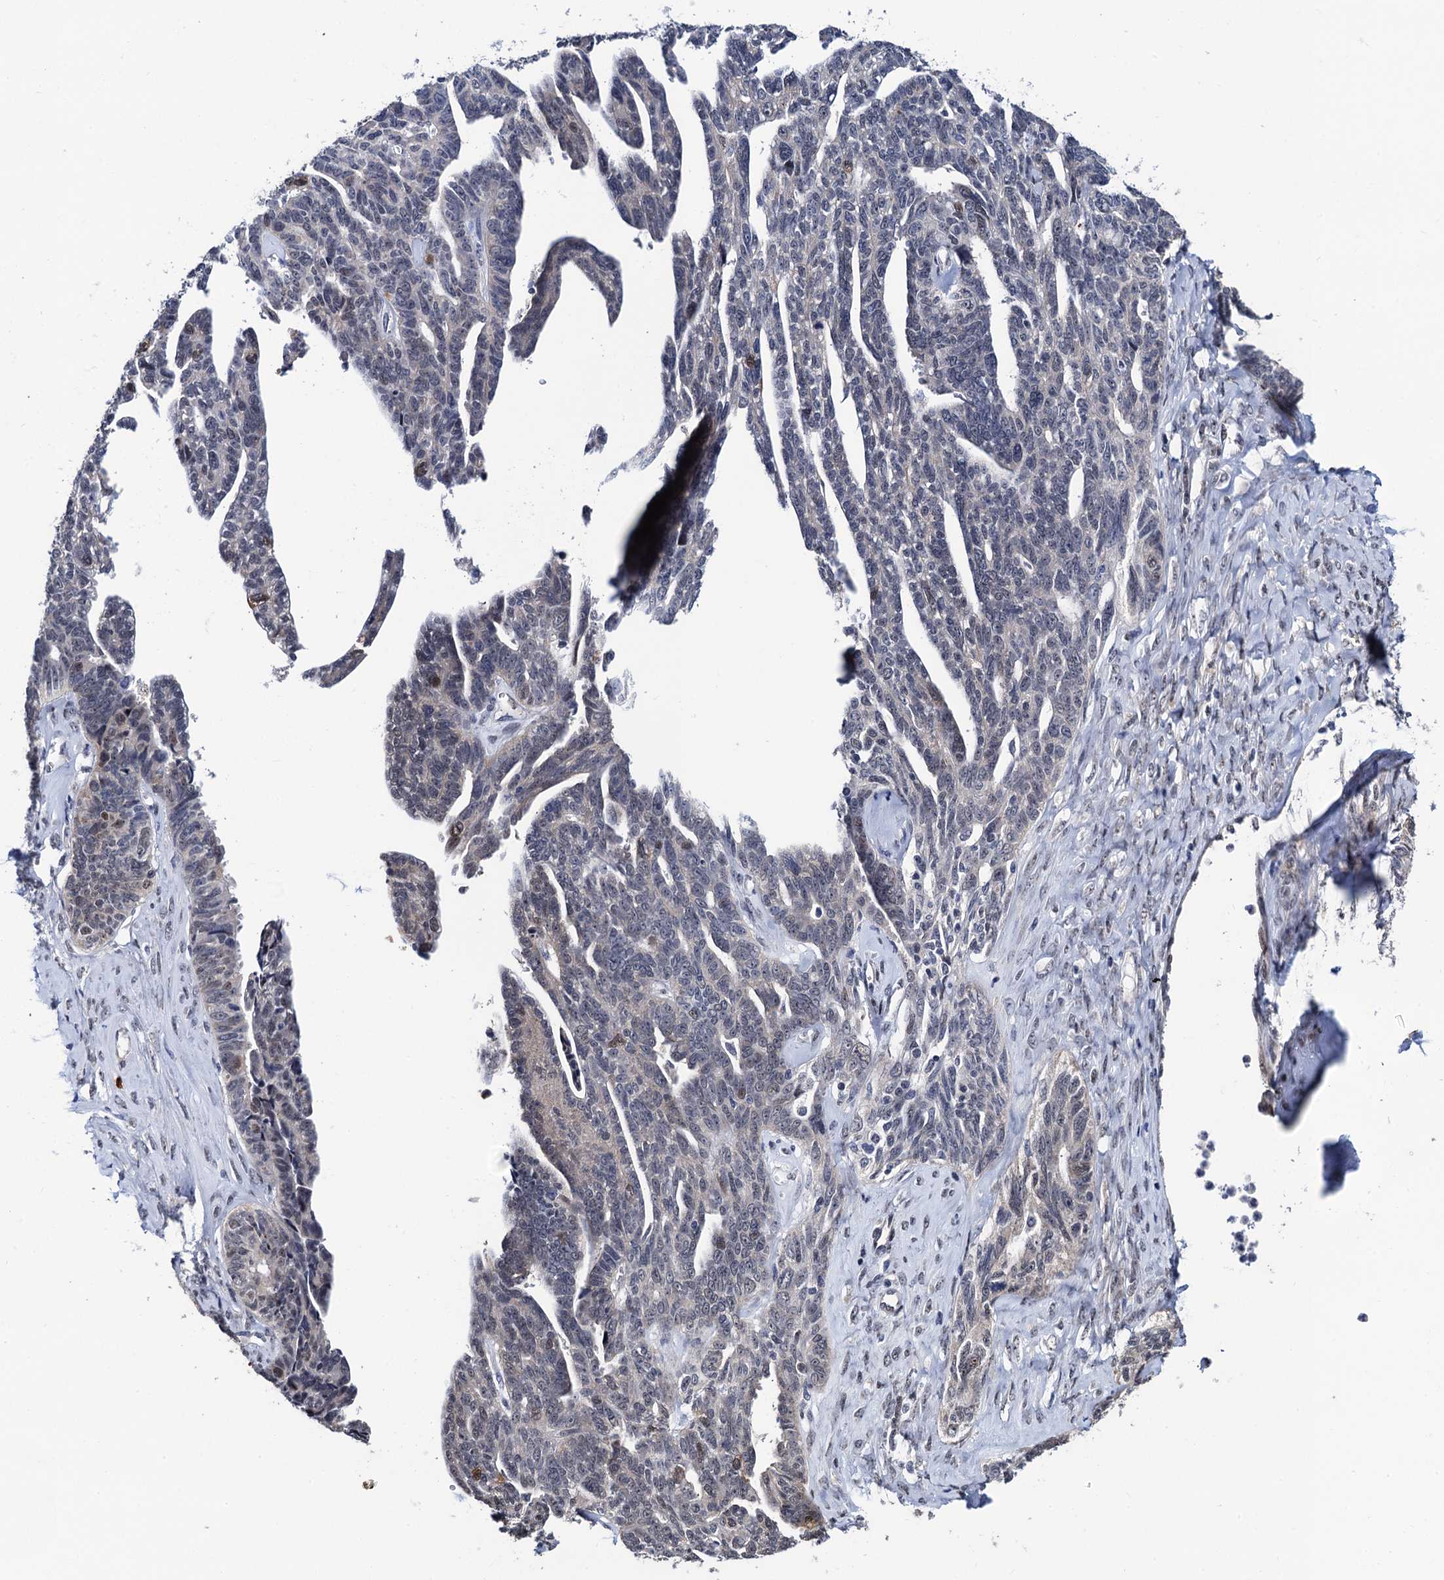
{"staining": {"intensity": "weak", "quantity": "<25%", "location": "nuclear"}, "tissue": "ovarian cancer", "cell_type": "Tumor cells", "image_type": "cancer", "snomed": [{"axis": "morphology", "description": "Cystadenocarcinoma, serous, NOS"}, {"axis": "topography", "description": "Ovary"}], "caption": "IHC image of ovarian cancer stained for a protein (brown), which exhibits no staining in tumor cells.", "gene": "FAM222A", "patient": {"sex": "female", "age": 79}}